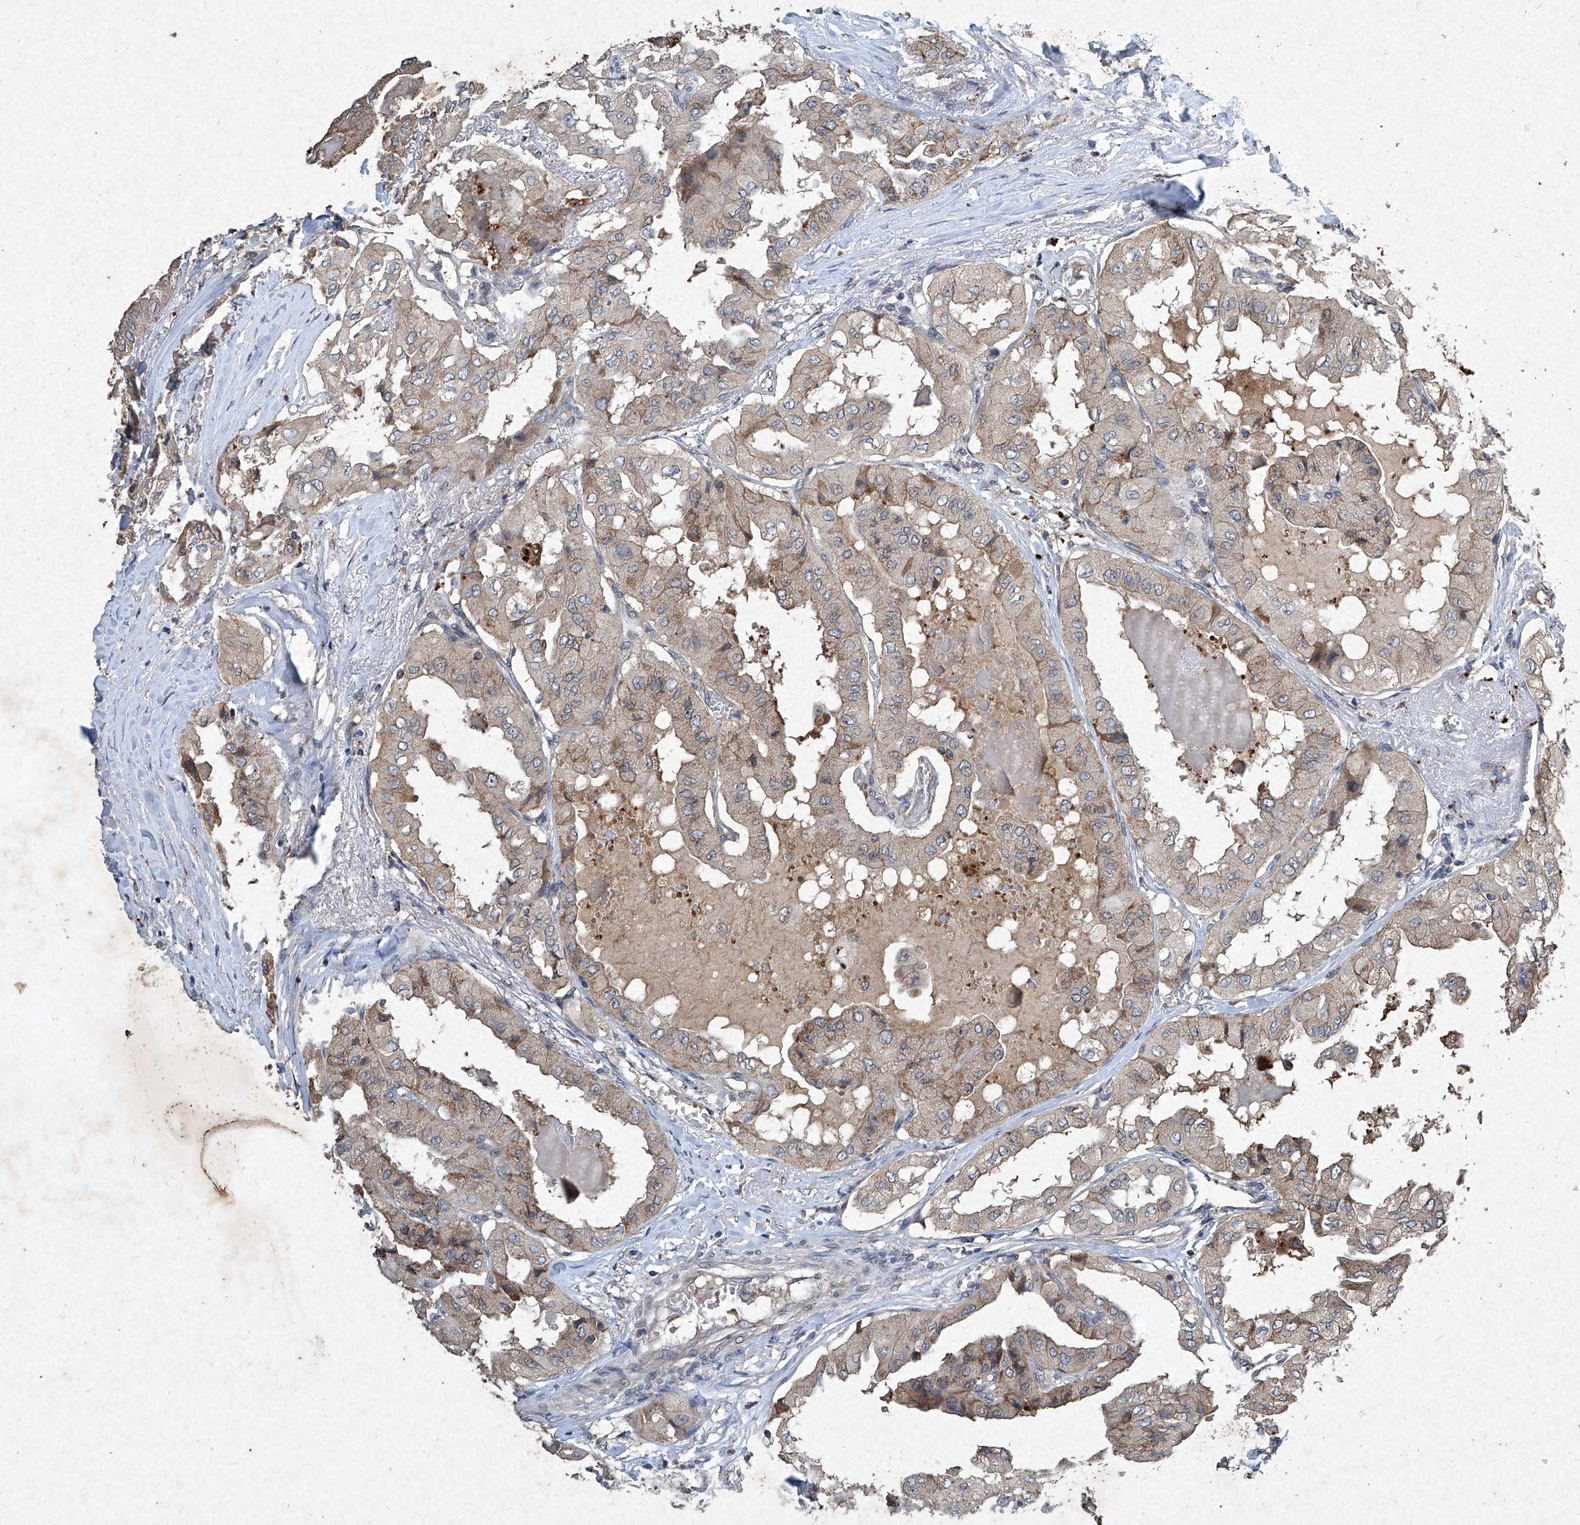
{"staining": {"intensity": "weak", "quantity": ">75%", "location": "cytoplasmic/membranous"}, "tissue": "thyroid cancer", "cell_type": "Tumor cells", "image_type": "cancer", "snomed": [{"axis": "morphology", "description": "Papillary adenocarcinoma, NOS"}, {"axis": "topography", "description": "Thyroid gland"}], "caption": "A high-resolution image shows IHC staining of thyroid cancer, which displays weak cytoplasmic/membranous positivity in approximately >75% of tumor cells.", "gene": "MED16", "patient": {"sex": "female", "age": 59}}